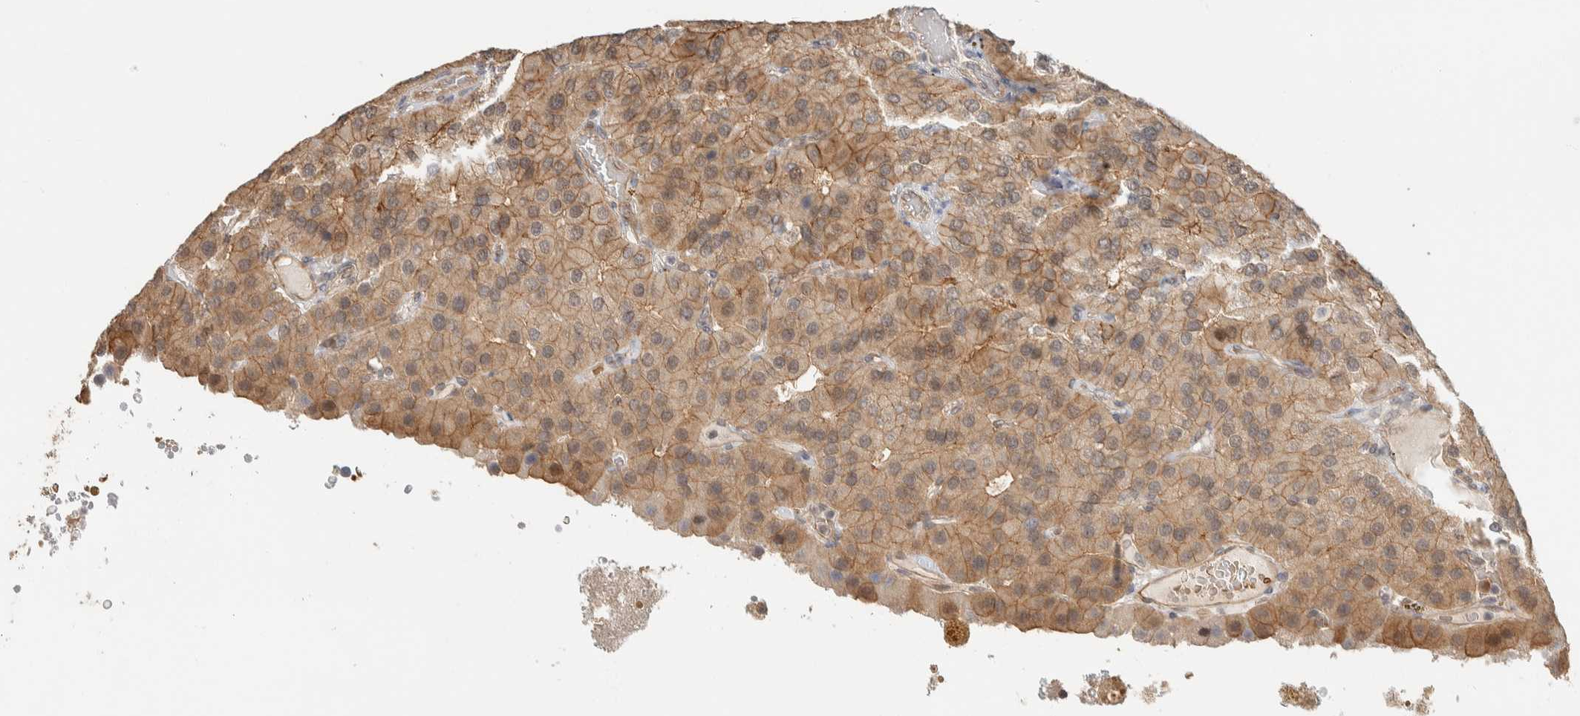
{"staining": {"intensity": "moderate", "quantity": ">75%", "location": "cytoplasmic/membranous"}, "tissue": "parathyroid gland", "cell_type": "Glandular cells", "image_type": "normal", "snomed": [{"axis": "morphology", "description": "Normal tissue, NOS"}, {"axis": "morphology", "description": "Adenoma, NOS"}, {"axis": "topography", "description": "Parathyroid gland"}], "caption": "This photomicrograph exhibits immunohistochemistry (IHC) staining of unremarkable parathyroid gland, with medium moderate cytoplasmic/membranous expression in approximately >75% of glandular cells.", "gene": "ZBTB2", "patient": {"sex": "female", "age": 86}}